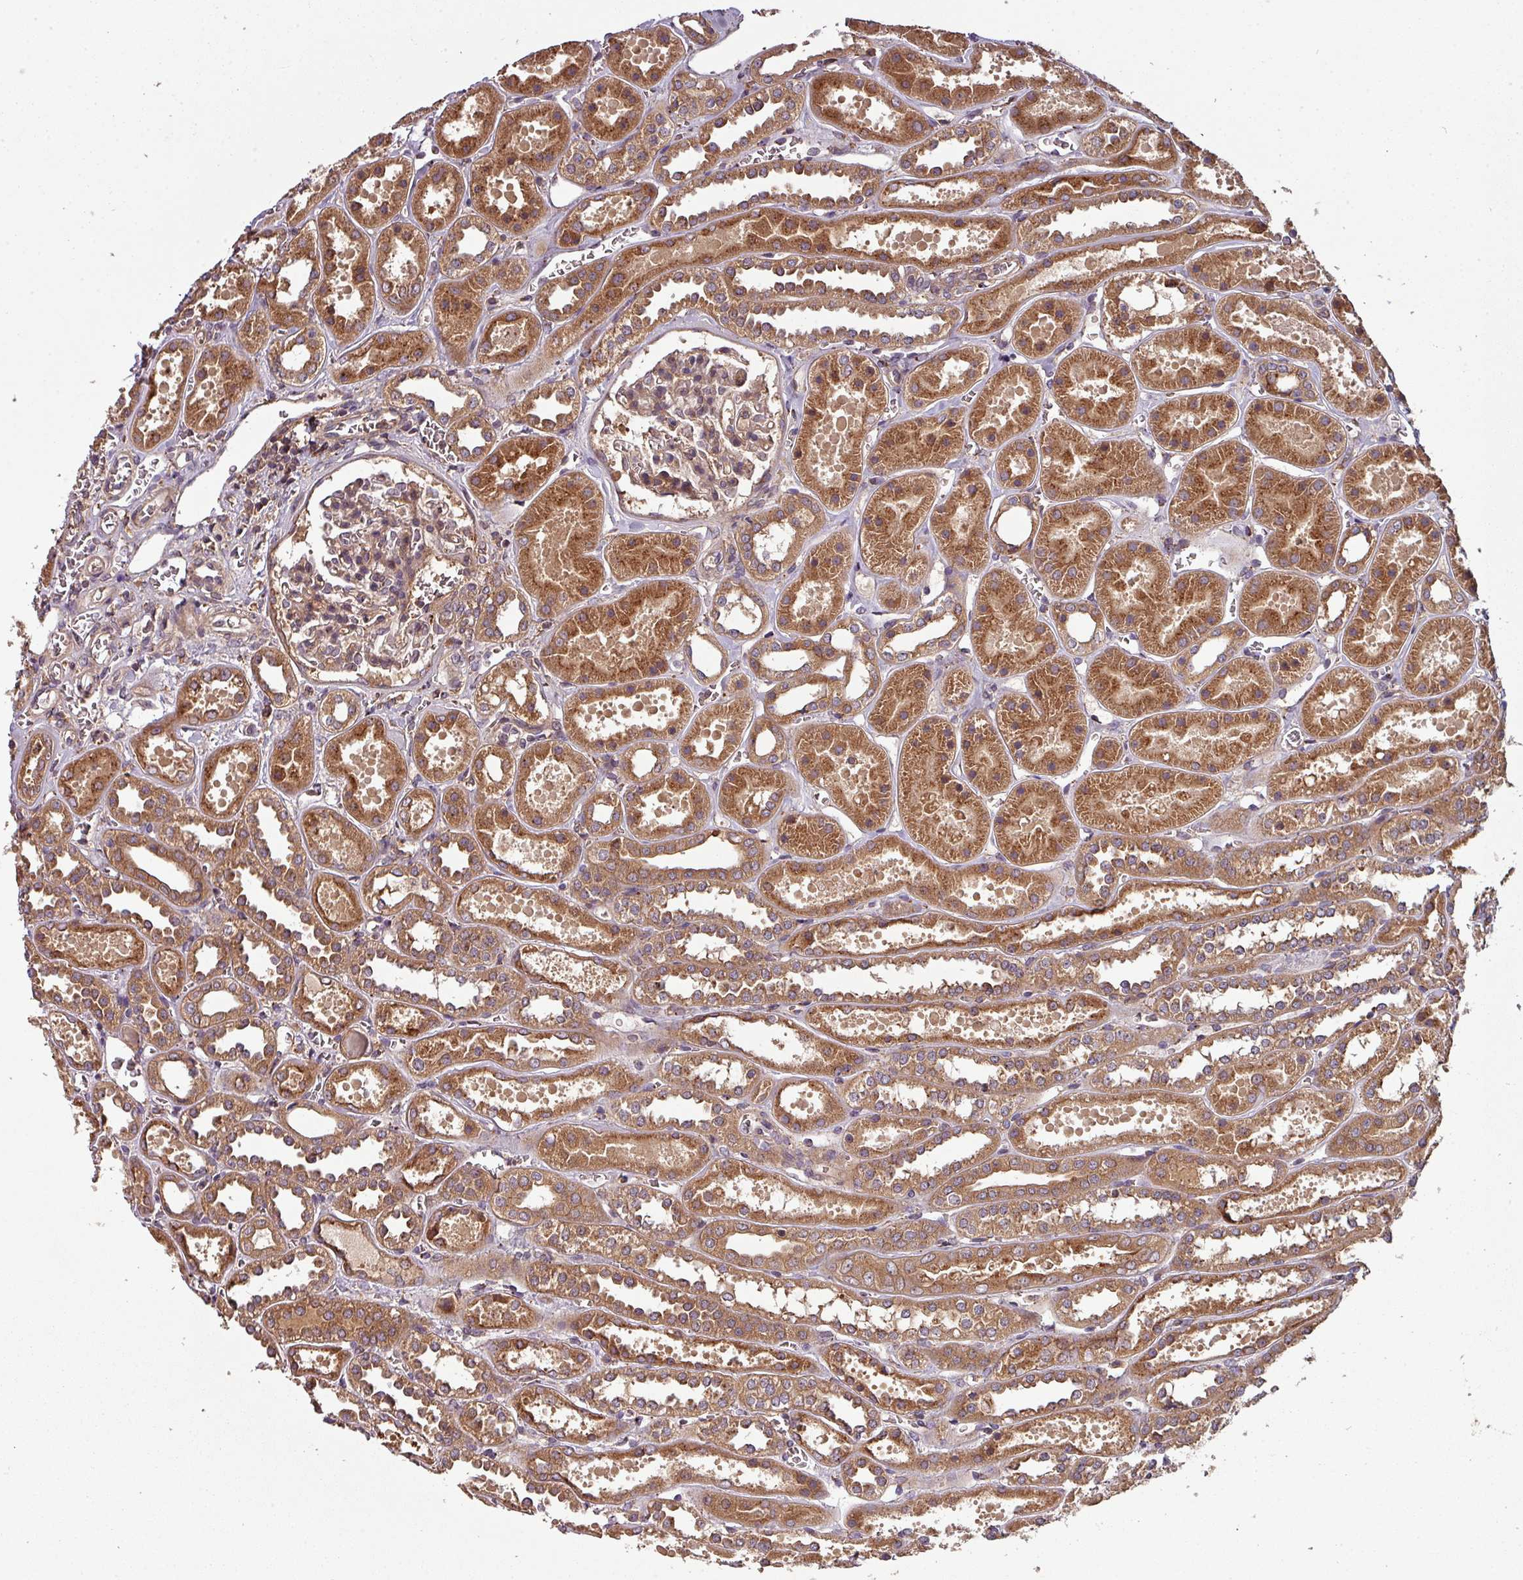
{"staining": {"intensity": "weak", "quantity": ">75%", "location": "cytoplasmic/membranous"}, "tissue": "kidney", "cell_type": "Cells in glomeruli", "image_type": "normal", "snomed": [{"axis": "morphology", "description": "Normal tissue, NOS"}, {"axis": "topography", "description": "Kidney"}], "caption": "Immunohistochemical staining of benign kidney exhibits low levels of weak cytoplasmic/membranous staining in about >75% of cells in glomeruli.", "gene": "GSKIP", "patient": {"sex": "female", "age": 41}}